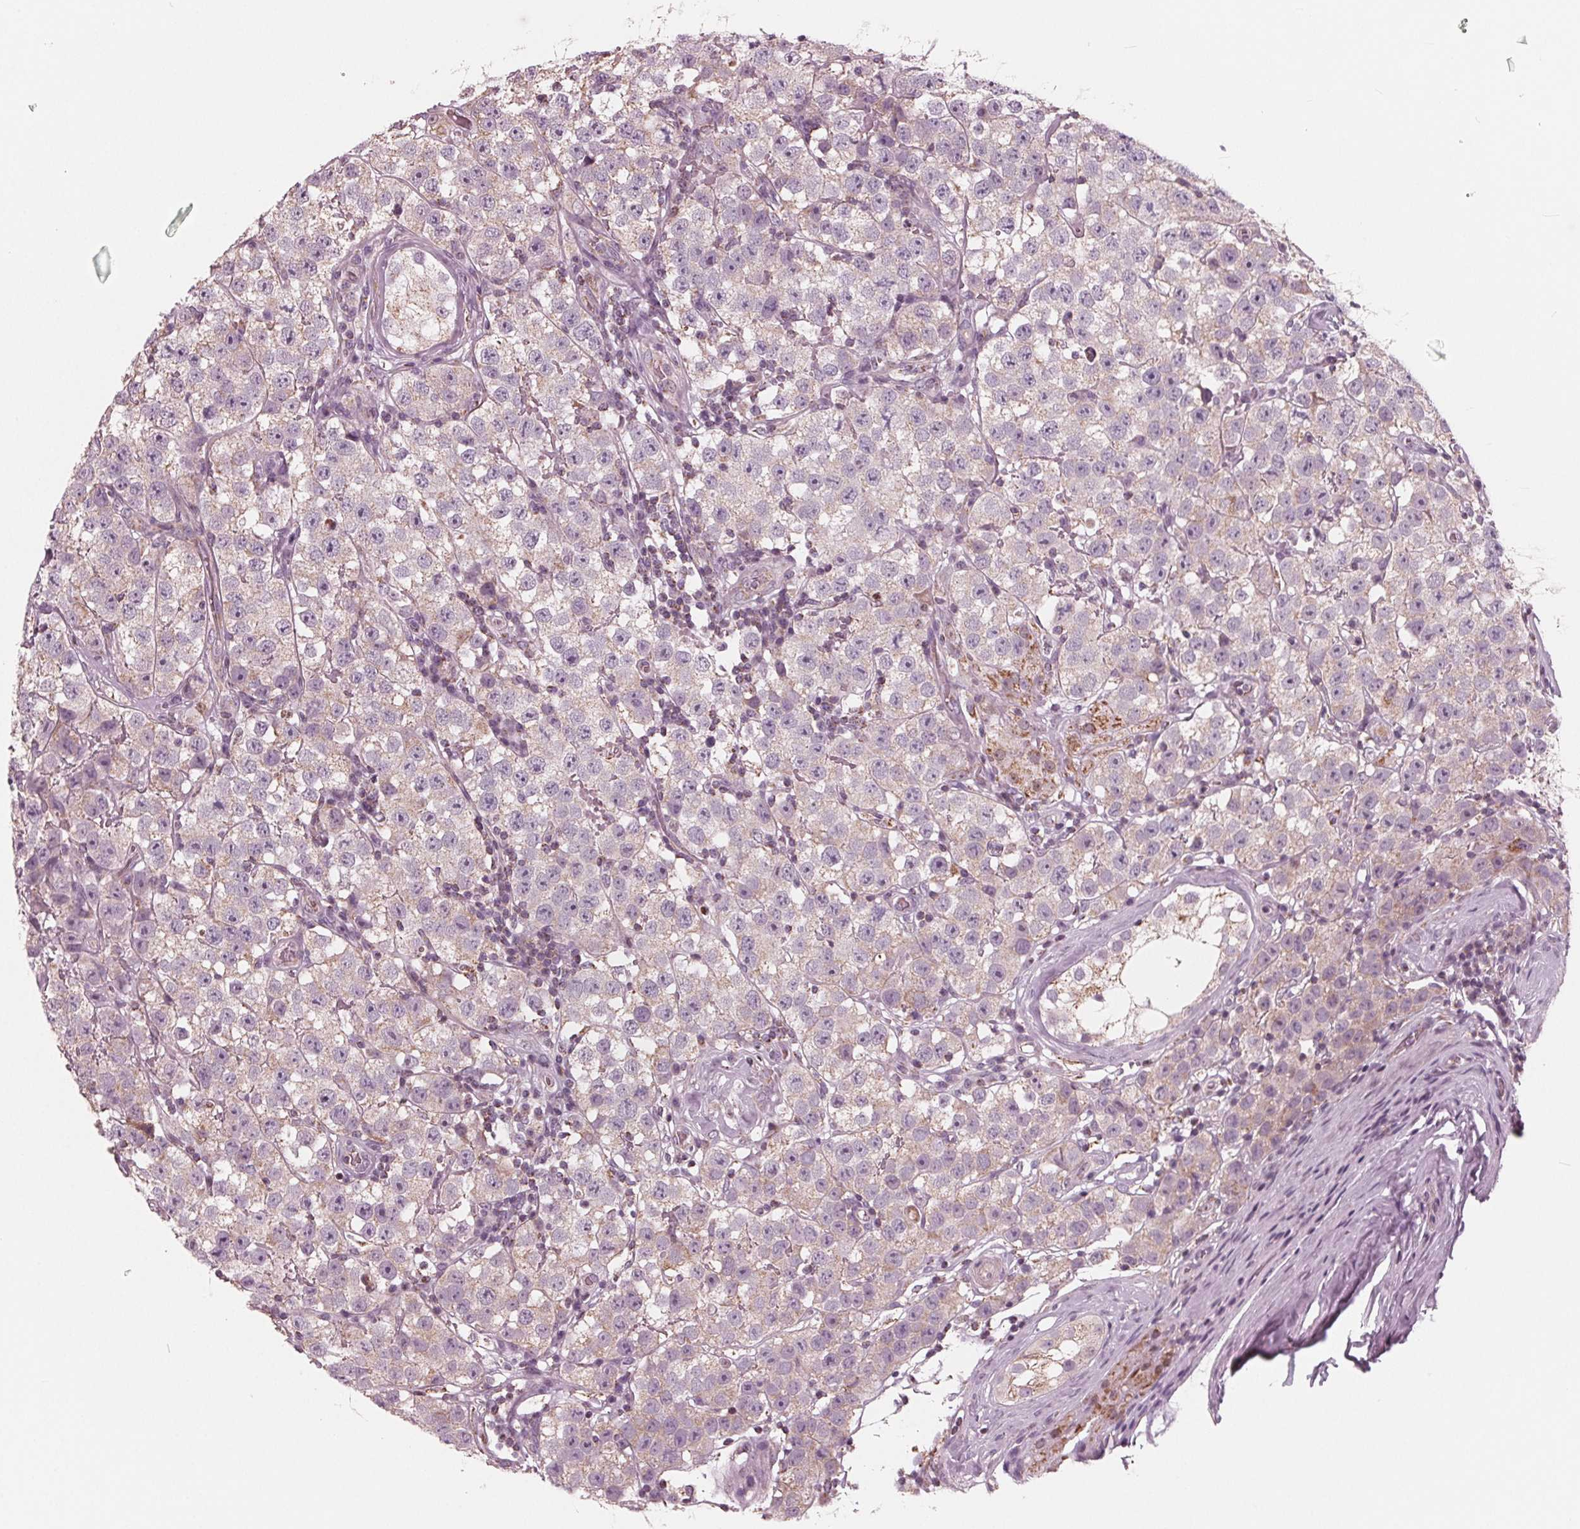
{"staining": {"intensity": "negative", "quantity": "none", "location": "none"}, "tissue": "testis cancer", "cell_type": "Tumor cells", "image_type": "cancer", "snomed": [{"axis": "morphology", "description": "Seminoma, NOS"}, {"axis": "topography", "description": "Testis"}], "caption": "Tumor cells show no significant protein positivity in testis cancer.", "gene": "DCAF4L2", "patient": {"sex": "male", "age": 34}}